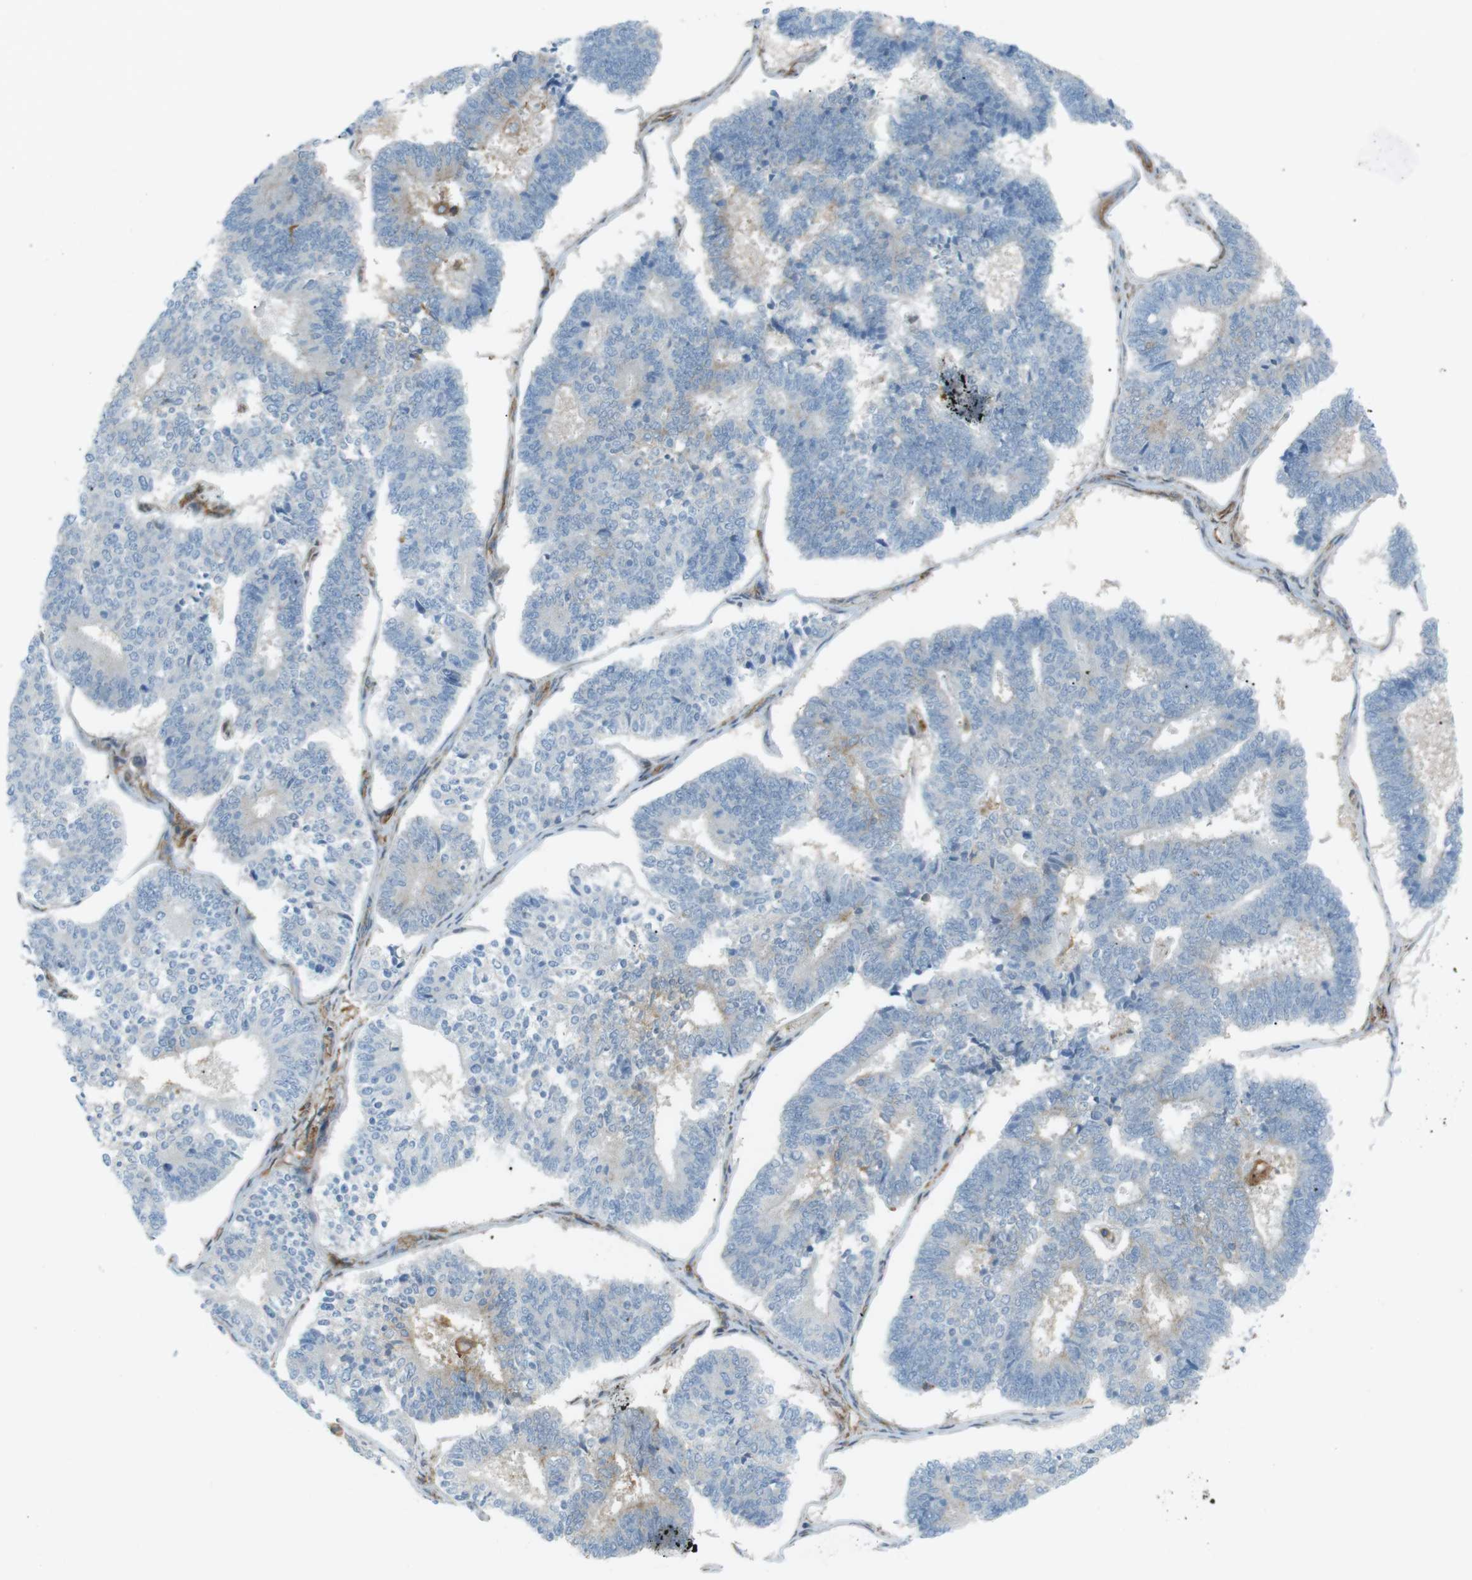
{"staining": {"intensity": "negative", "quantity": "none", "location": "none"}, "tissue": "endometrial cancer", "cell_type": "Tumor cells", "image_type": "cancer", "snomed": [{"axis": "morphology", "description": "Adenocarcinoma, NOS"}, {"axis": "topography", "description": "Endometrium"}], "caption": "A high-resolution micrograph shows immunohistochemistry staining of endometrial adenocarcinoma, which reveals no significant positivity in tumor cells.", "gene": "PEPD", "patient": {"sex": "female", "age": 70}}